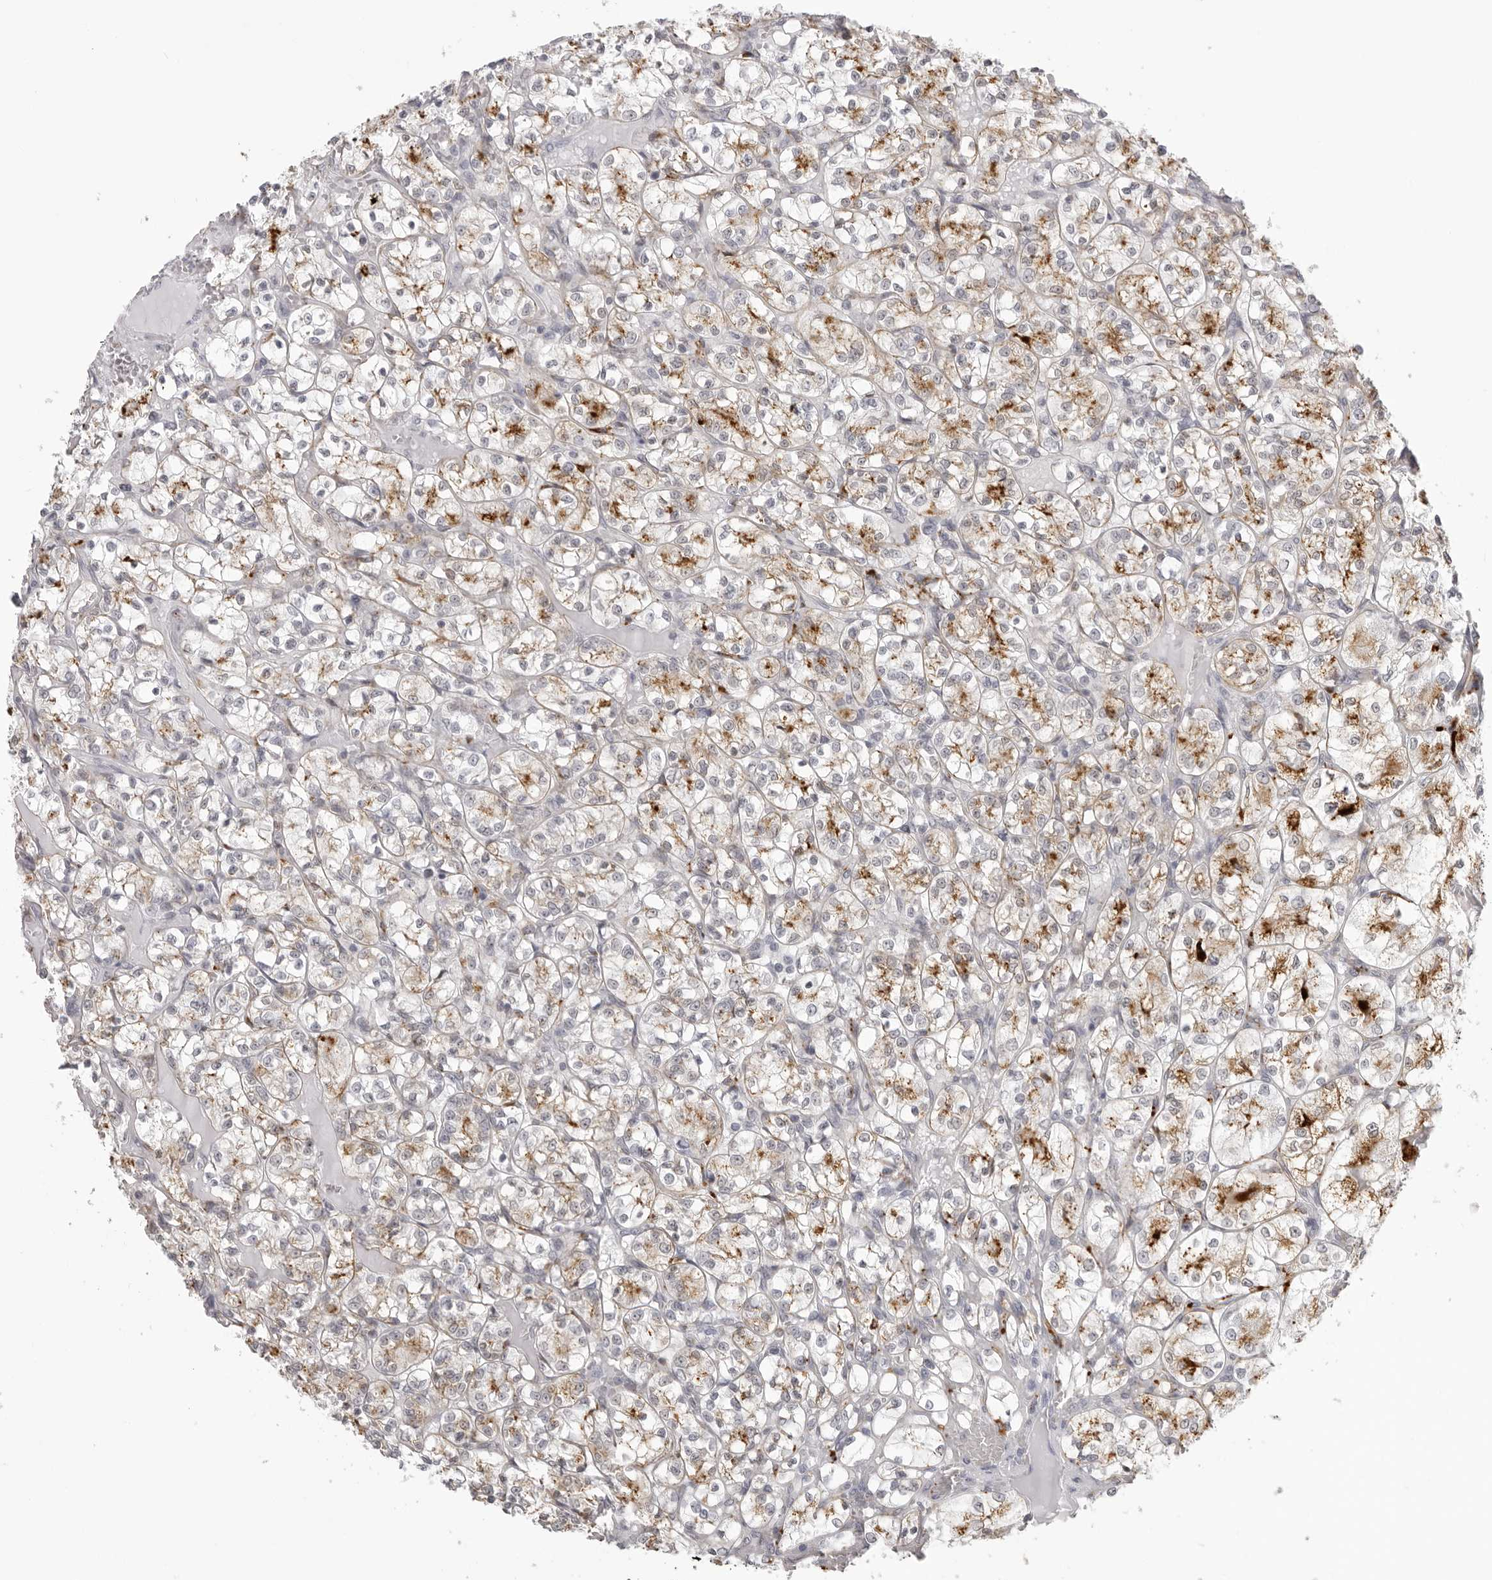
{"staining": {"intensity": "moderate", "quantity": "25%-75%", "location": "cytoplasmic/membranous"}, "tissue": "renal cancer", "cell_type": "Tumor cells", "image_type": "cancer", "snomed": [{"axis": "morphology", "description": "Adenocarcinoma, NOS"}, {"axis": "topography", "description": "Kidney"}], "caption": "Human adenocarcinoma (renal) stained with a brown dye shows moderate cytoplasmic/membranous positive positivity in approximately 25%-75% of tumor cells.", "gene": "IL25", "patient": {"sex": "female", "age": 69}}